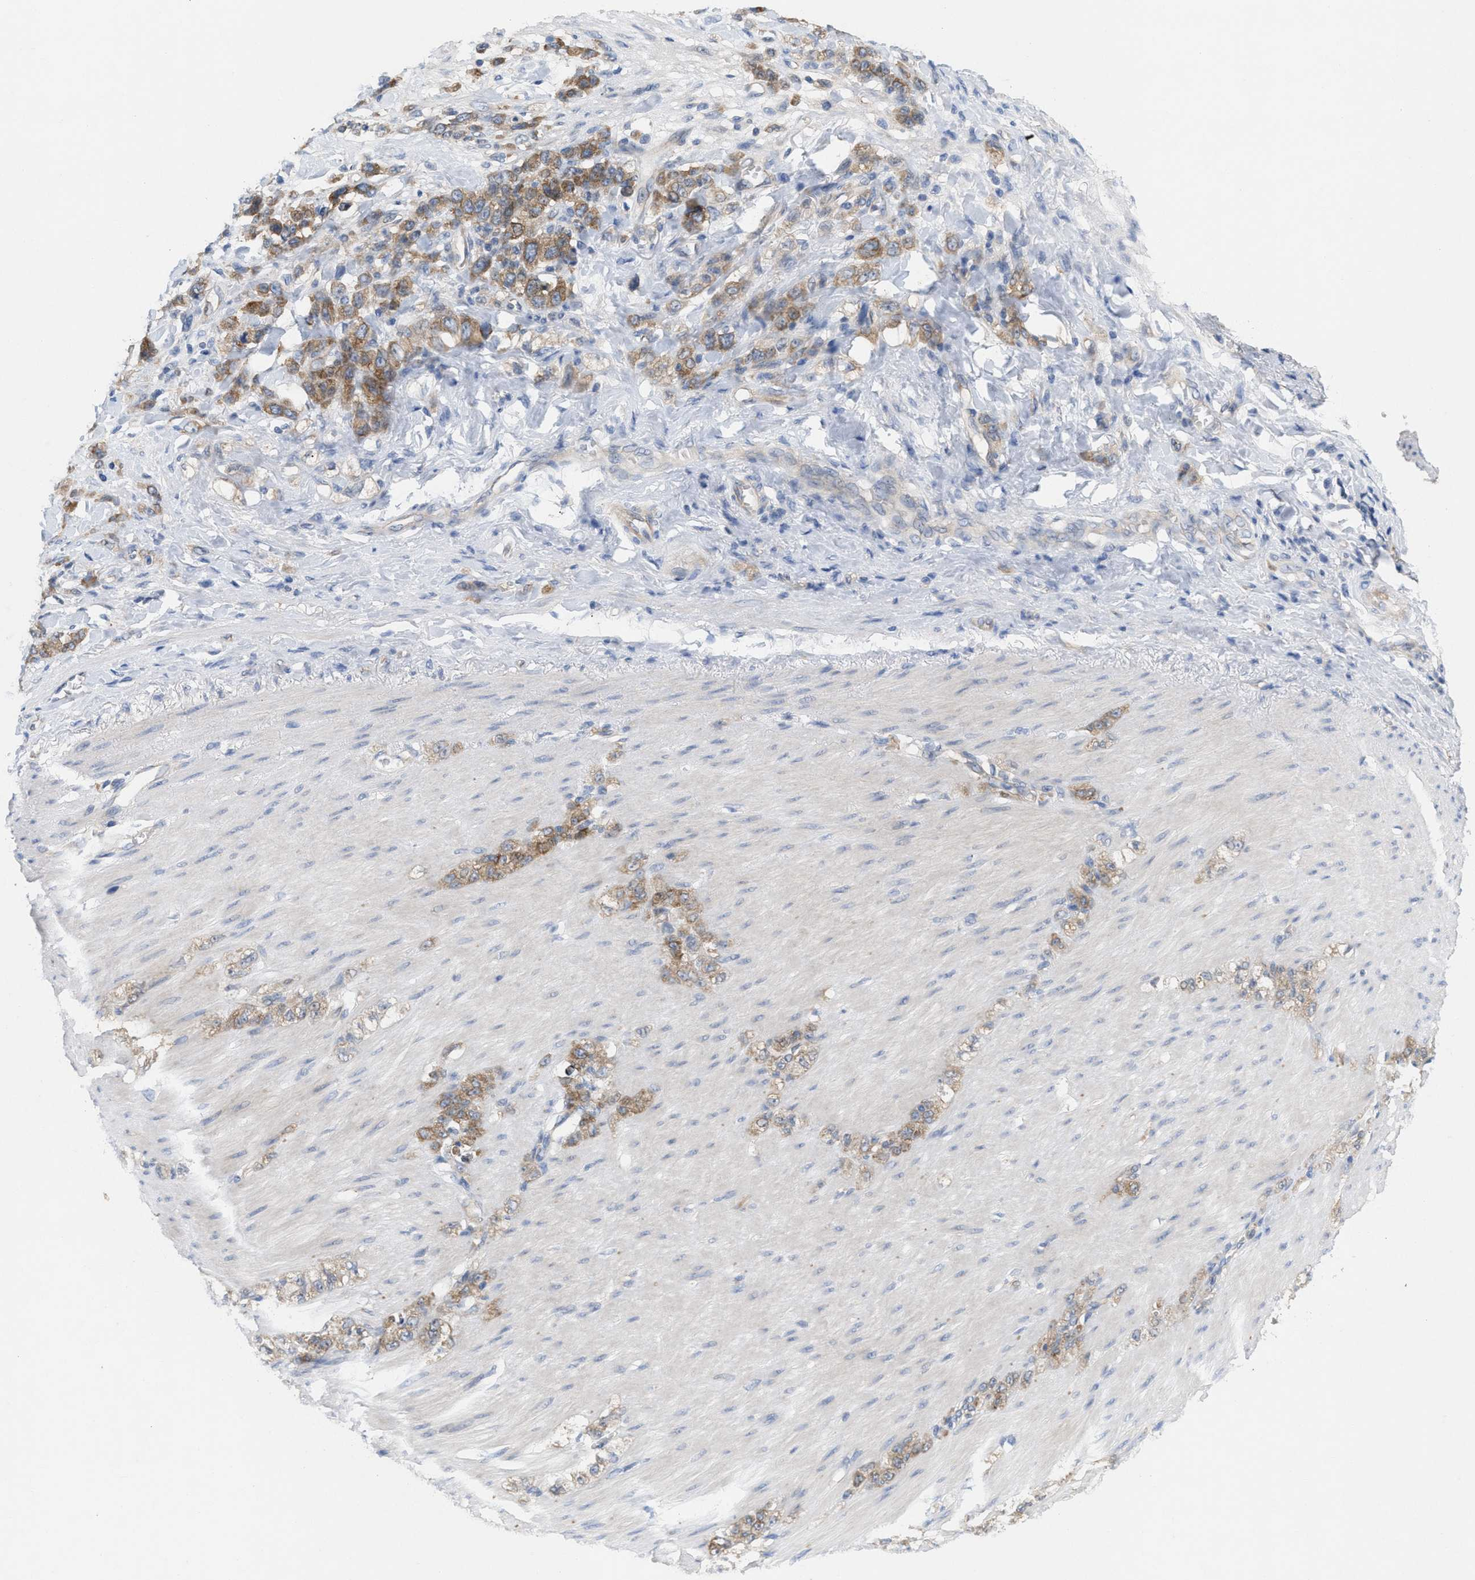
{"staining": {"intensity": "moderate", "quantity": ">75%", "location": "cytoplasmic/membranous"}, "tissue": "stomach cancer", "cell_type": "Tumor cells", "image_type": "cancer", "snomed": [{"axis": "morphology", "description": "Normal tissue, NOS"}, {"axis": "morphology", "description": "Adenocarcinoma, NOS"}, {"axis": "topography", "description": "Stomach"}], "caption": "Immunohistochemistry of human stomach cancer reveals medium levels of moderate cytoplasmic/membranous expression in approximately >75% of tumor cells.", "gene": "UBAP2", "patient": {"sex": "male", "age": 82}}